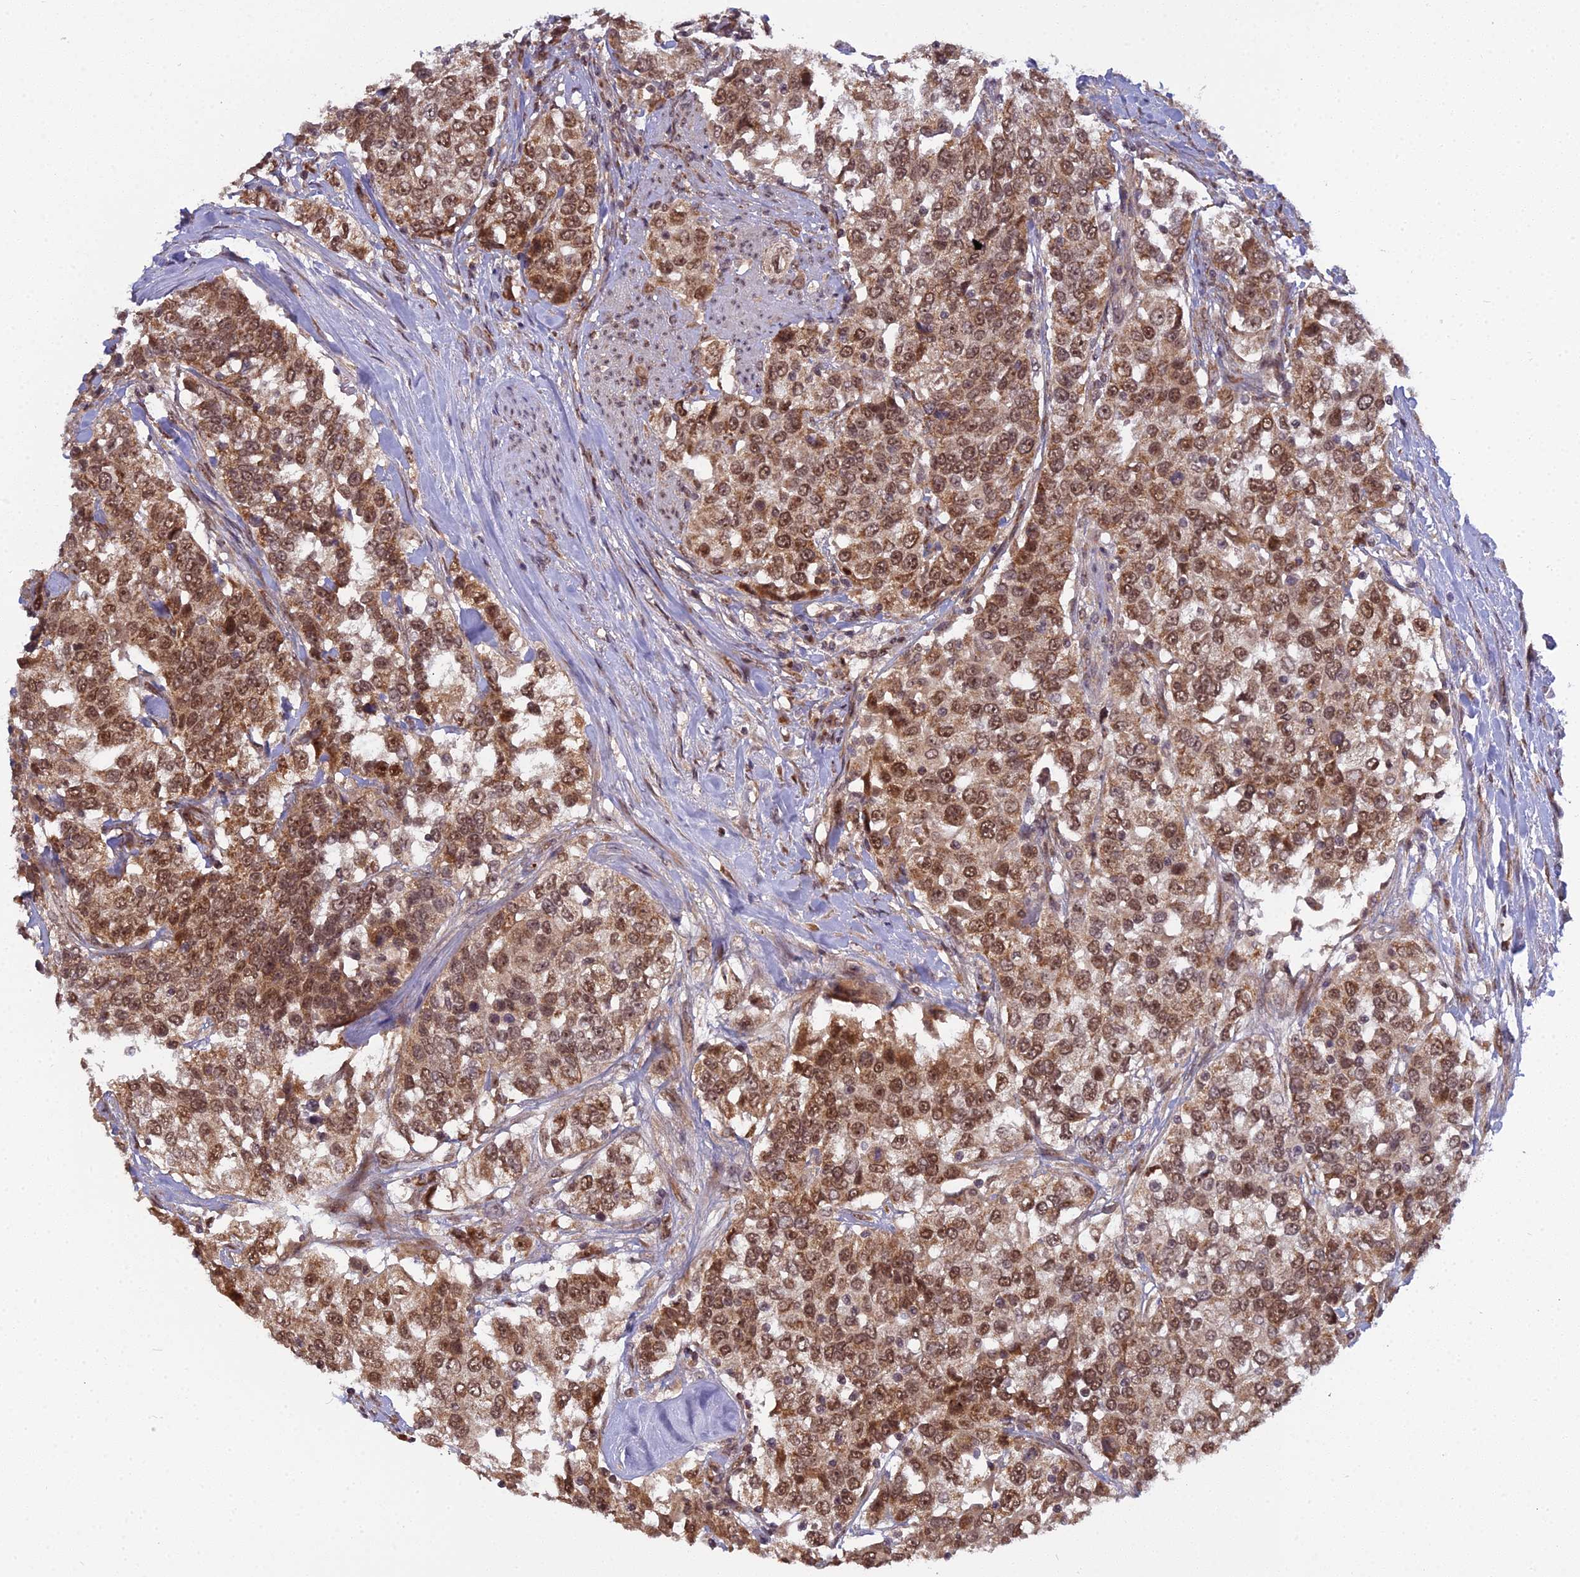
{"staining": {"intensity": "moderate", "quantity": ">75%", "location": "cytoplasmic/membranous,nuclear"}, "tissue": "urothelial cancer", "cell_type": "Tumor cells", "image_type": "cancer", "snomed": [{"axis": "morphology", "description": "Urothelial carcinoma, High grade"}, {"axis": "topography", "description": "Urinary bladder"}], "caption": "The immunohistochemical stain shows moderate cytoplasmic/membranous and nuclear positivity in tumor cells of high-grade urothelial carcinoma tissue. Nuclei are stained in blue.", "gene": "MEOX1", "patient": {"sex": "female", "age": 80}}